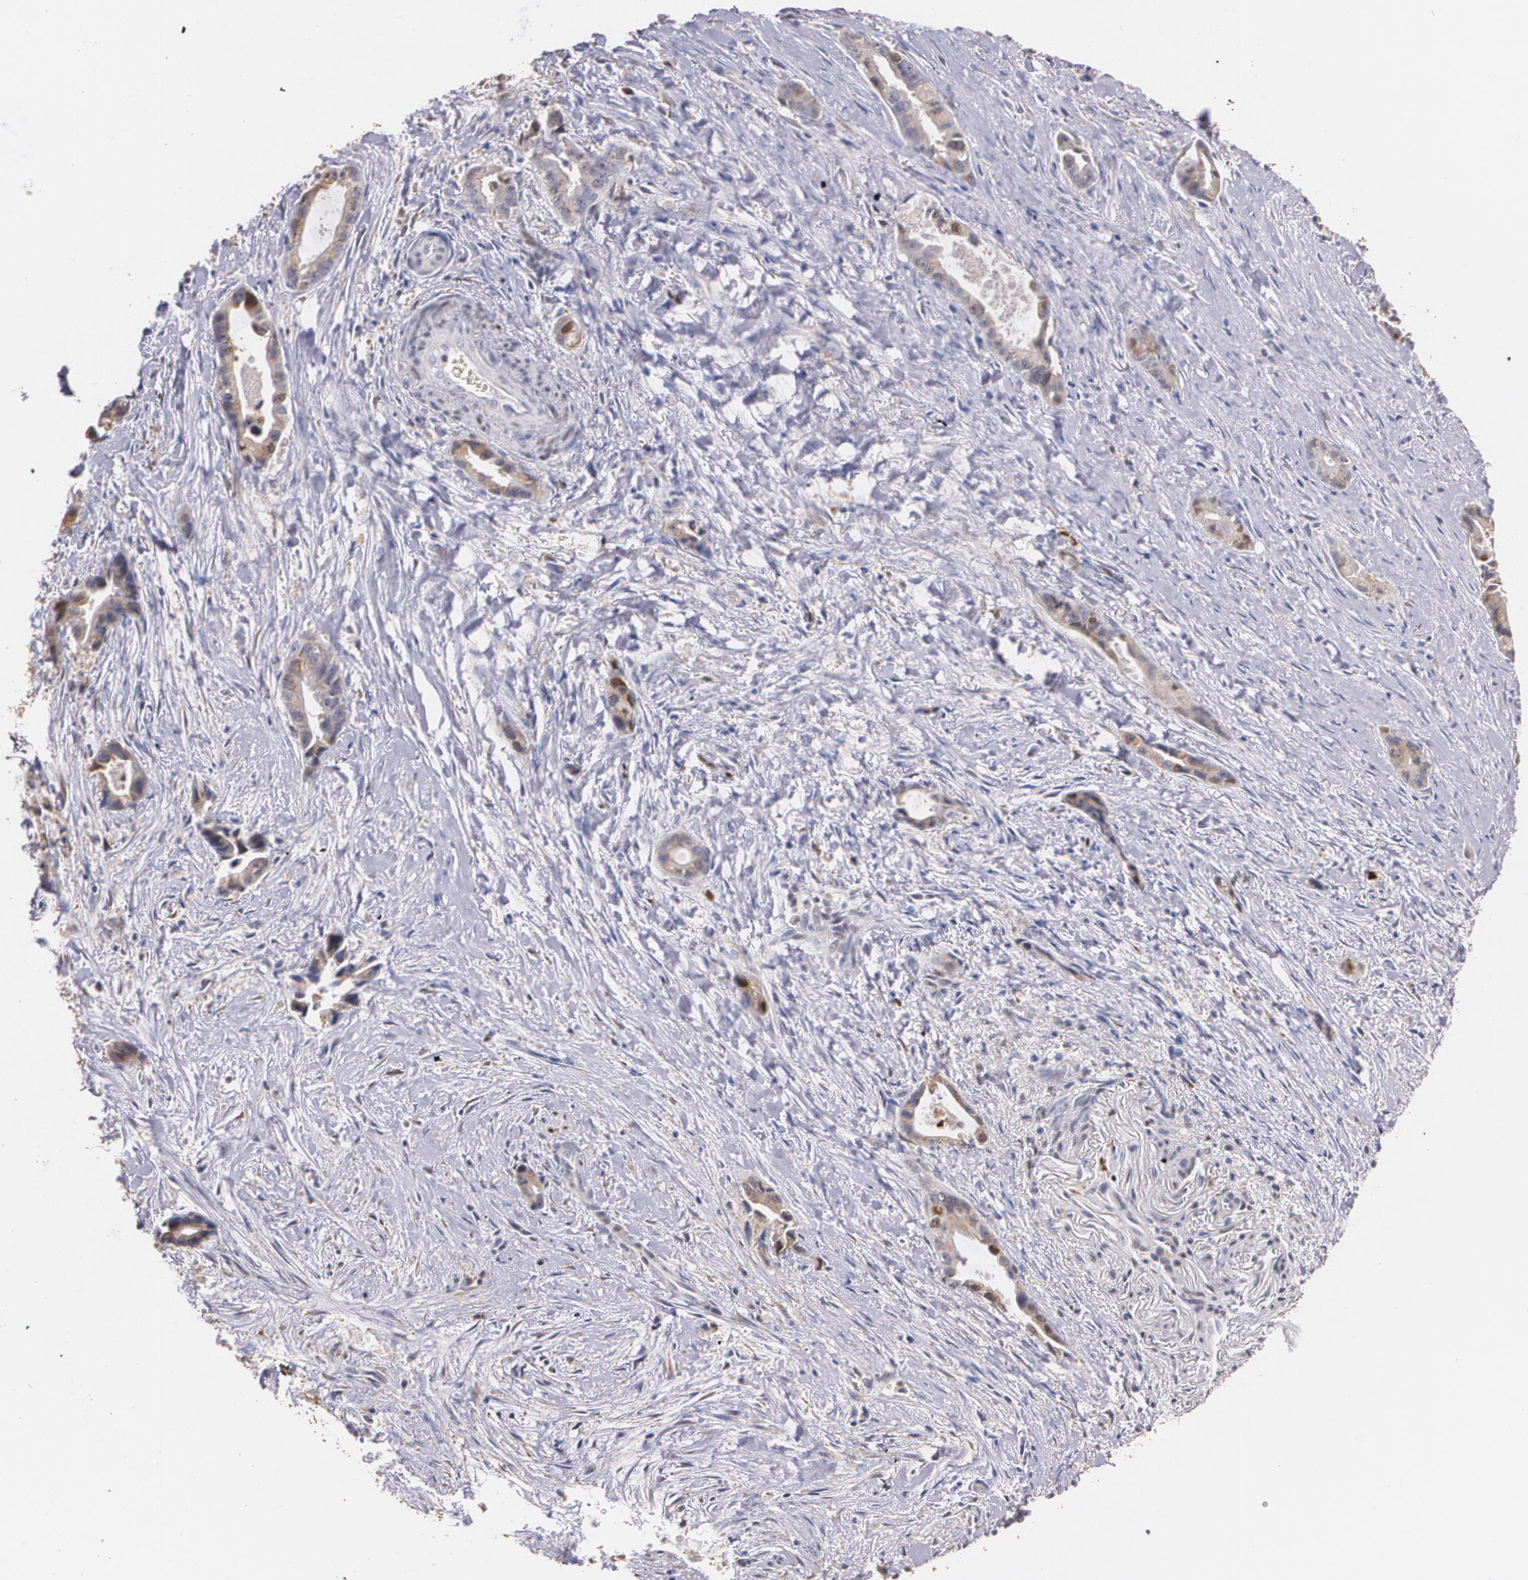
{"staining": {"intensity": "moderate", "quantity": ">75%", "location": "cytoplasmic/membranous"}, "tissue": "liver cancer", "cell_type": "Tumor cells", "image_type": "cancer", "snomed": [{"axis": "morphology", "description": "Cholangiocarcinoma"}, {"axis": "topography", "description": "Liver"}], "caption": "Immunohistochemistry (IHC) photomicrograph of human liver cancer stained for a protein (brown), which reveals medium levels of moderate cytoplasmic/membranous expression in approximately >75% of tumor cells.", "gene": "ATF3", "patient": {"sex": "female", "age": 55}}